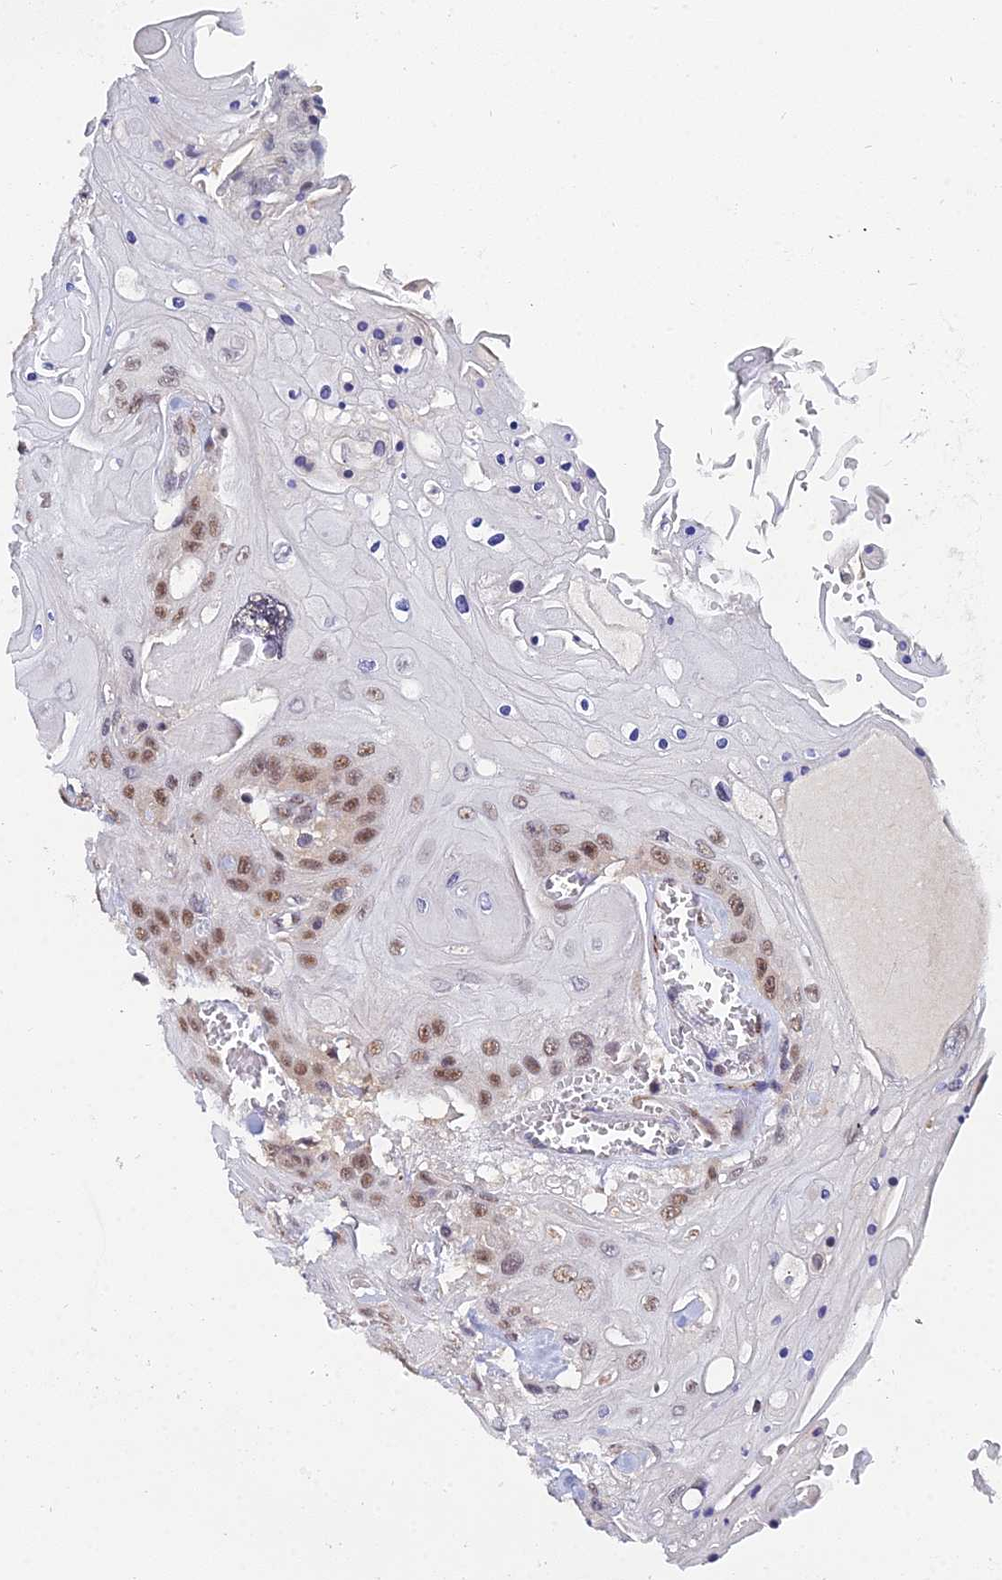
{"staining": {"intensity": "moderate", "quantity": "25%-75%", "location": "nuclear"}, "tissue": "head and neck cancer", "cell_type": "Tumor cells", "image_type": "cancer", "snomed": [{"axis": "morphology", "description": "Squamous cell carcinoma, NOS"}, {"axis": "topography", "description": "Head-Neck"}], "caption": "IHC (DAB) staining of head and neck cancer demonstrates moderate nuclear protein expression in about 25%-75% of tumor cells.", "gene": "THOC3", "patient": {"sex": "female", "age": 43}}